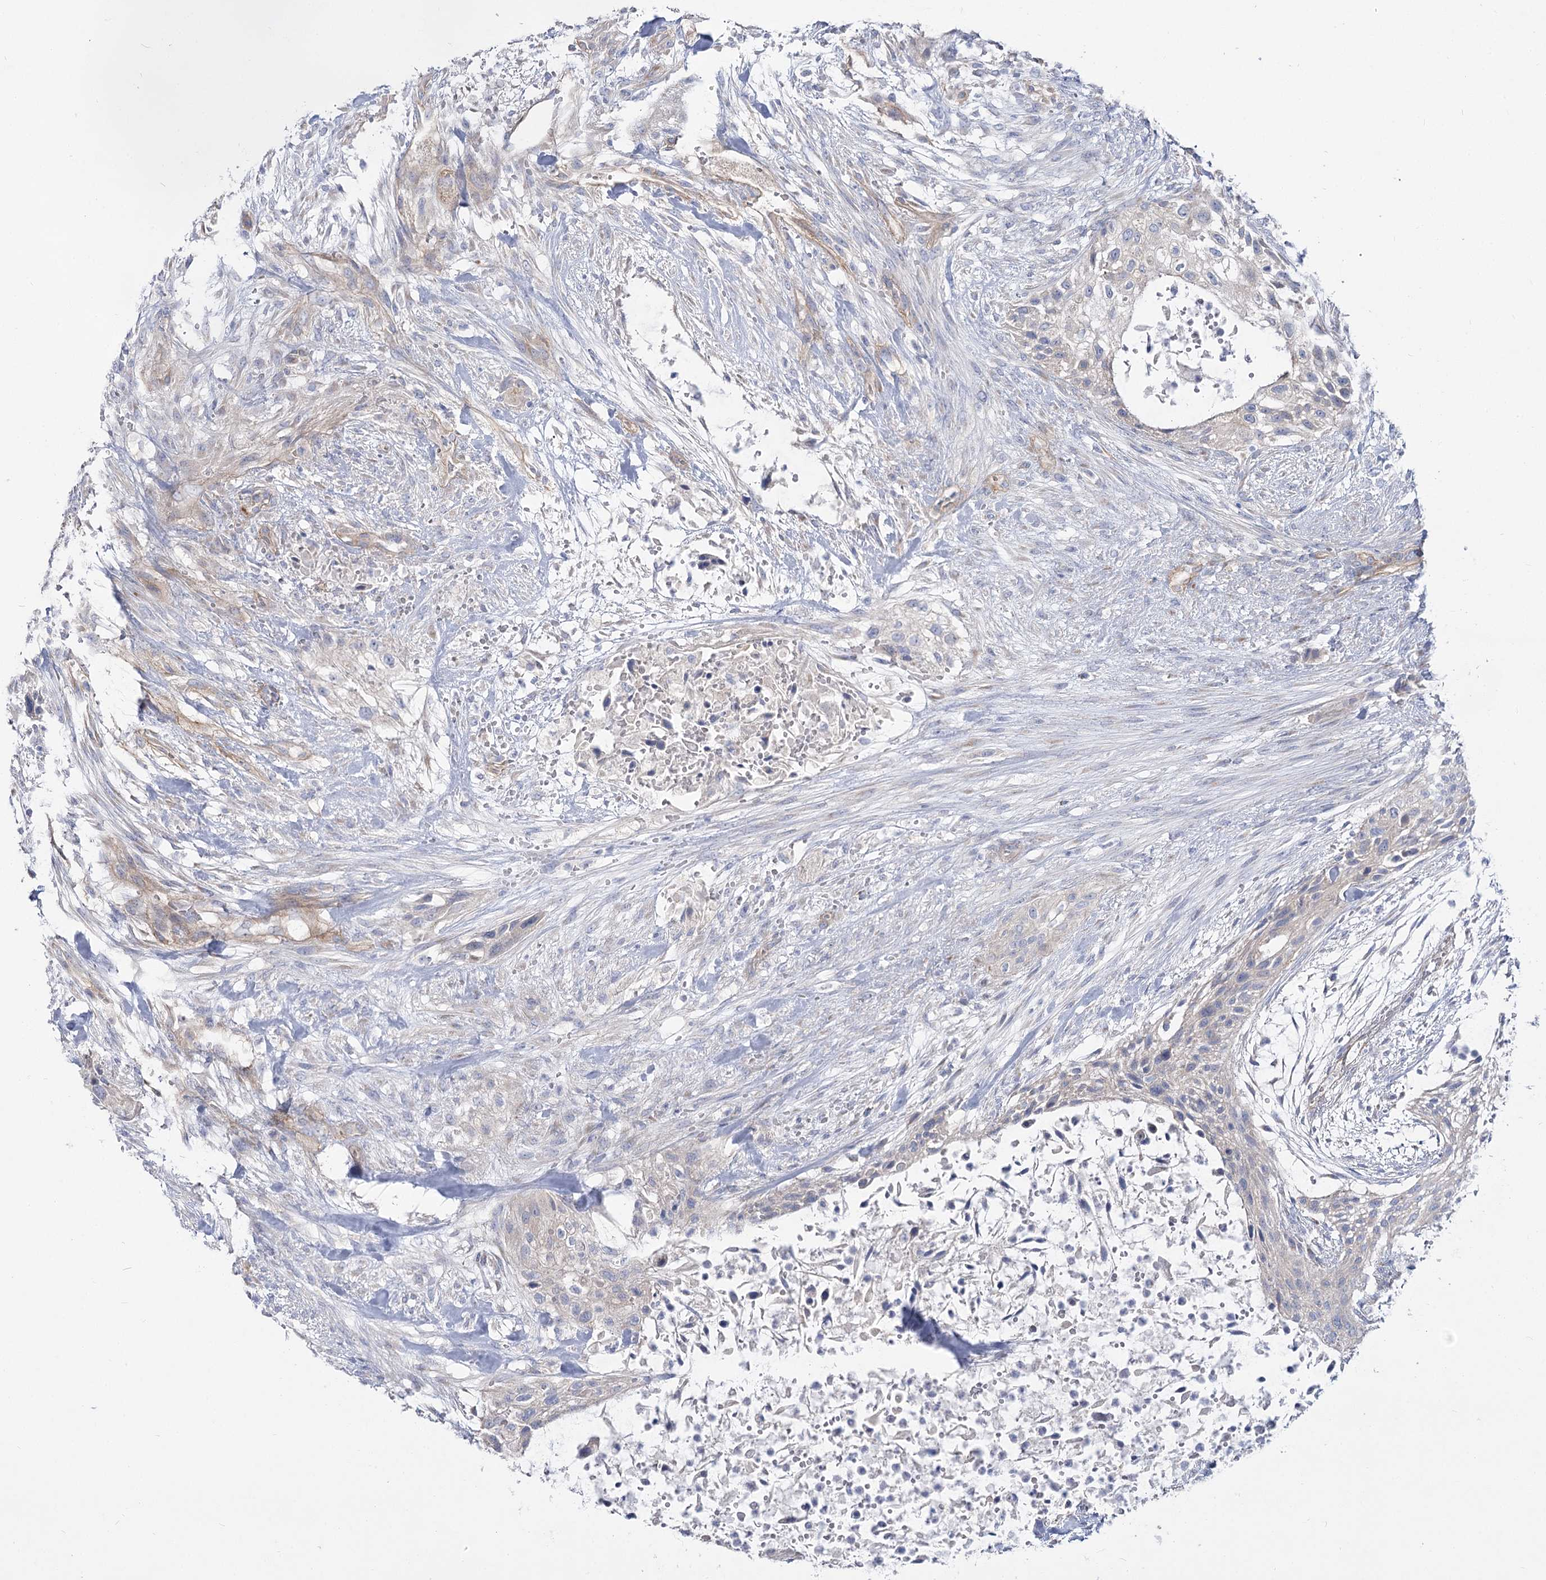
{"staining": {"intensity": "negative", "quantity": "none", "location": "none"}, "tissue": "urothelial cancer", "cell_type": "Tumor cells", "image_type": "cancer", "snomed": [{"axis": "morphology", "description": "Urothelial carcinoma, High grade"}, {"axis": "topography", "description": "Urinary bladder"}], "caption": "High-grade urothelial carcinoma was stained to show a protein in brown. There is no significant expression in tumor cells.", "gene": "SUOX", "patient": {"sex": "male", "age": 35}}